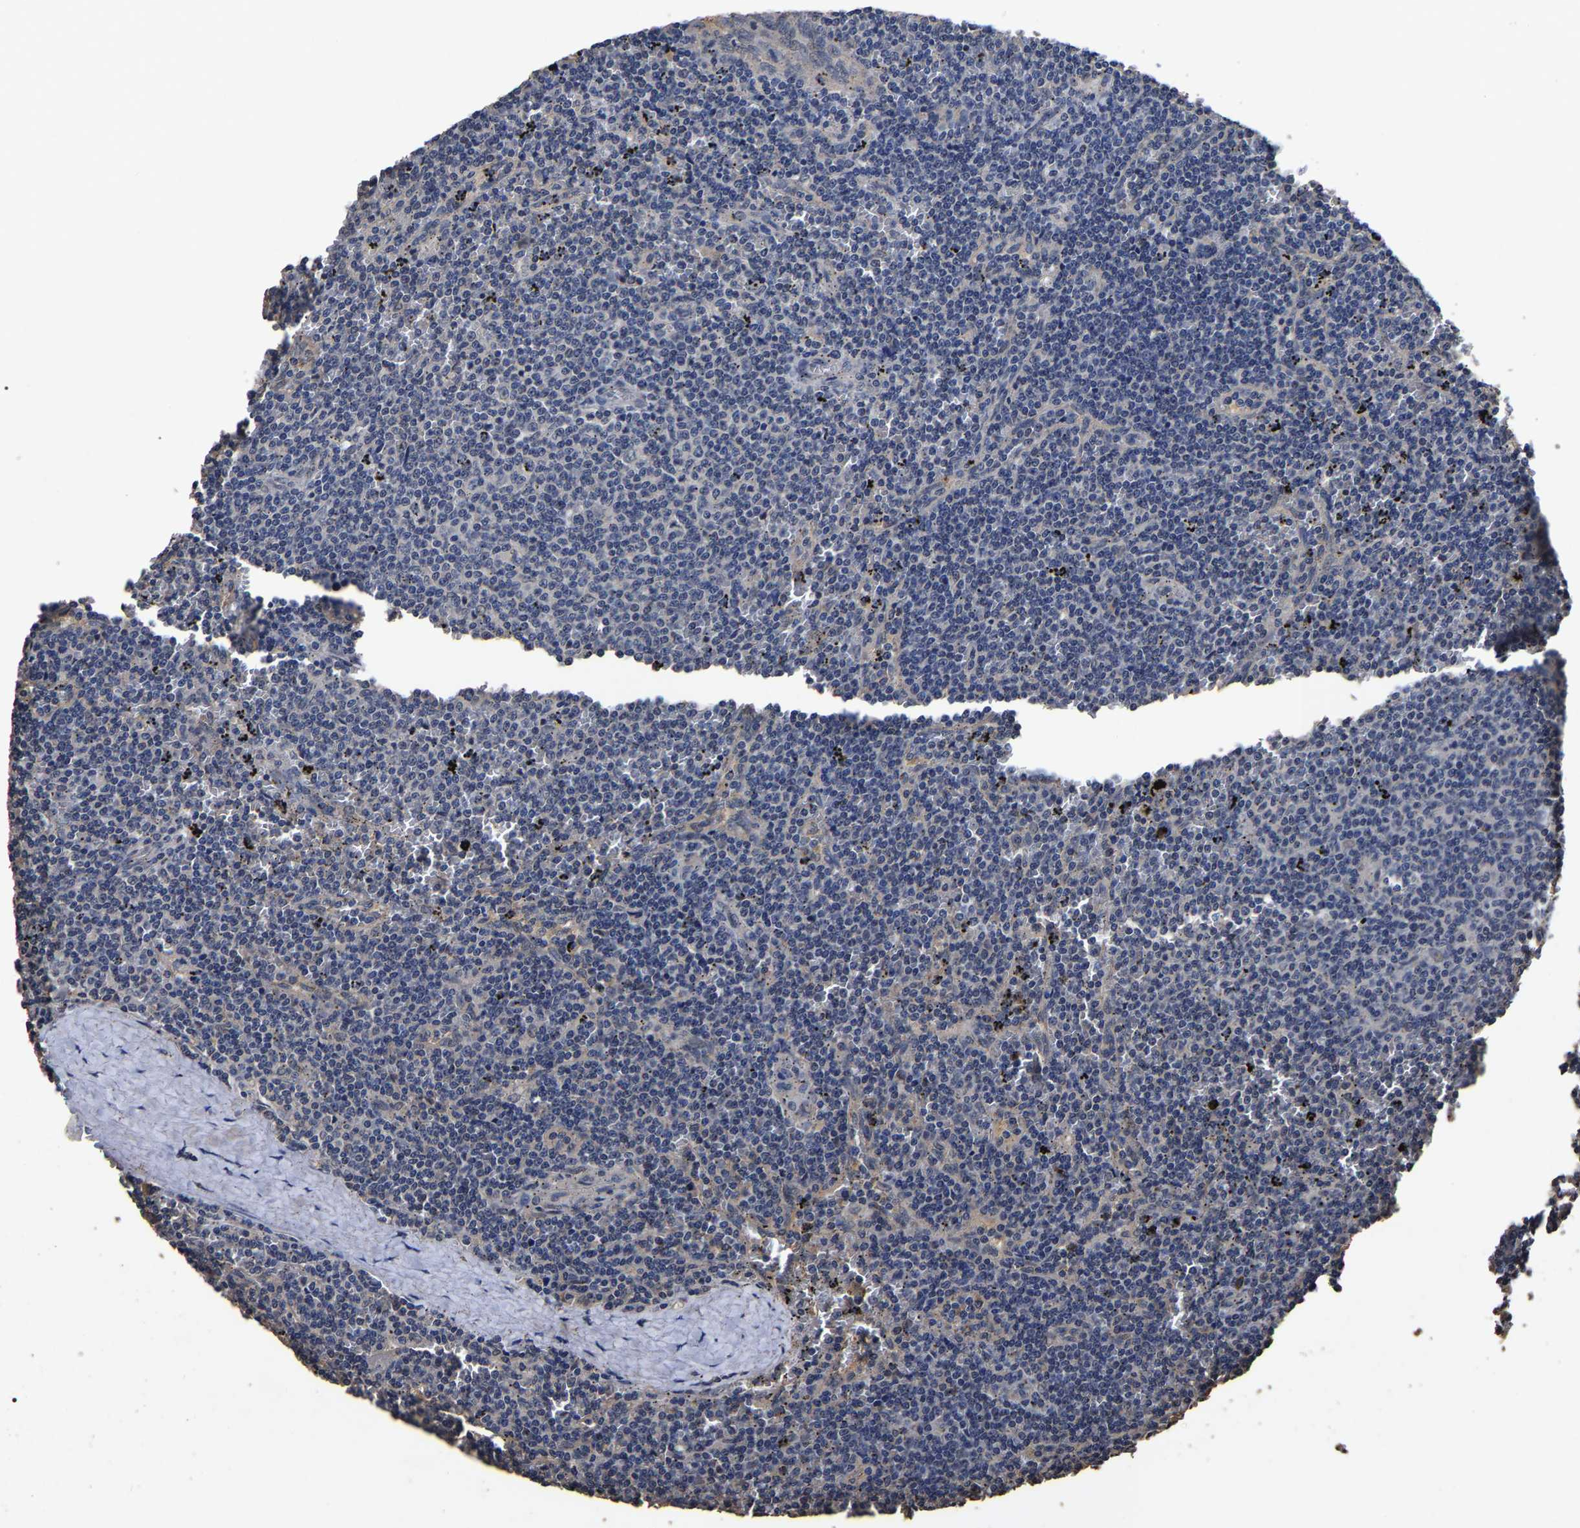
{"staining": {"intensity": "negative", "quantity": "none", "location": "none"}, "tissue": "lymphoma", "cell_type": "Tumor cells", "image_type": "cancer", "snomed": [{"axis": "morphology", "description": "Malignant lymphoma, non-Hodgkin's type, Low grade"}, {"axis": "topography", "description": "Spleen"}], "caption": "DAB immunohistochemical staining of human lymphoma shows no significant staining in tumor cells.", "gene": "STK32C", "patient": {"sex": "female", "age": 50}}